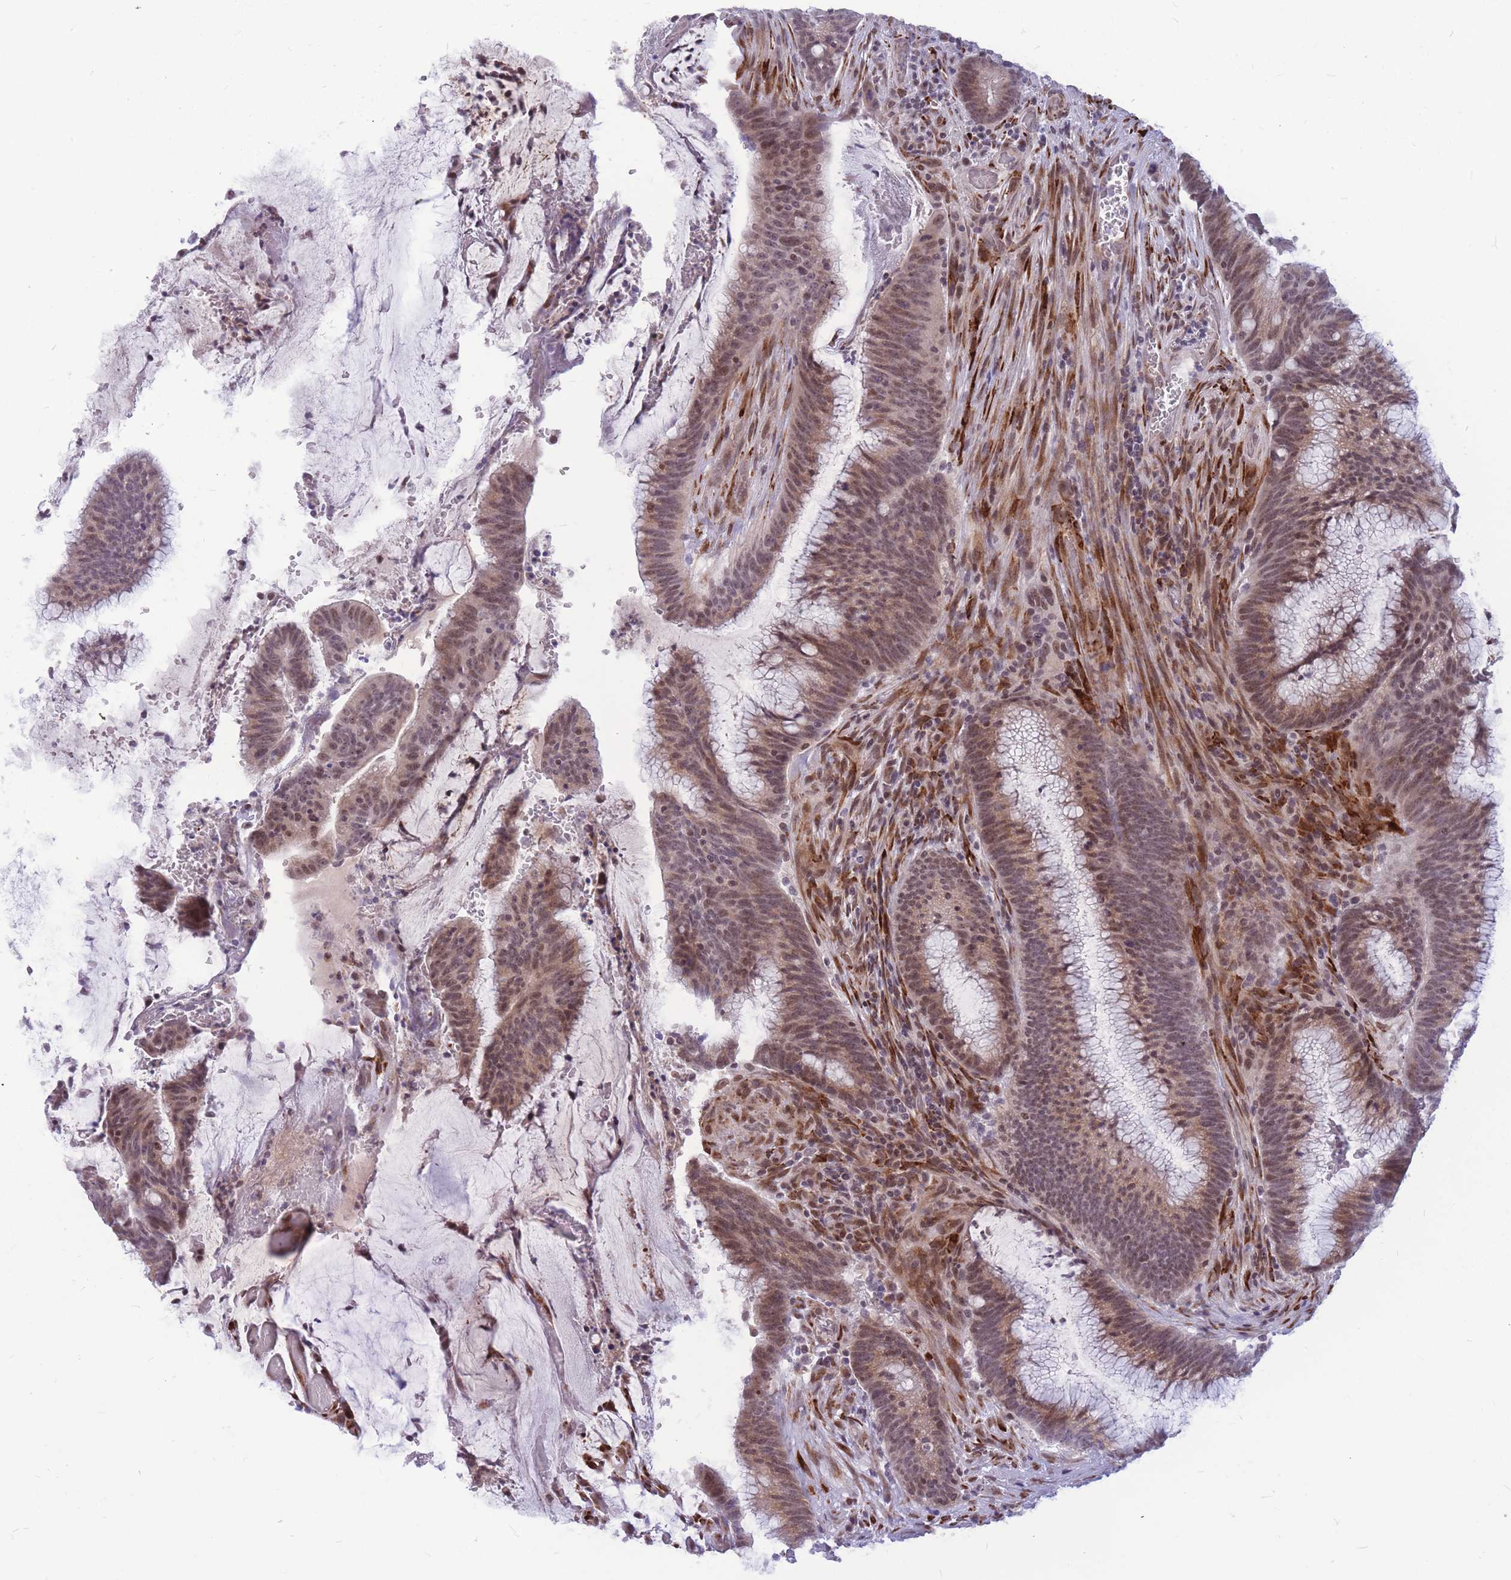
{"staining": {"intensity": "weak", "quantity": ">75%", "location": "nuclear"}, "tissue": "colorectal cancer", "cell_type": "Tumor cells", "image_type": "cancer", "snomed": [{"axis": "morphology", "description": "Adenocarcinoma, NOS"}, {"axis": "topography", "description": "Rectum"}], "caption": "Immunohistochemical staining of colorectal cancer (adenocarcinoma) demonstrates low levels of weak nuclear positivity in approximately >75% of tumor cells.", "gene": "ADD2", "patient": {"sex": "female", "age": 77}}